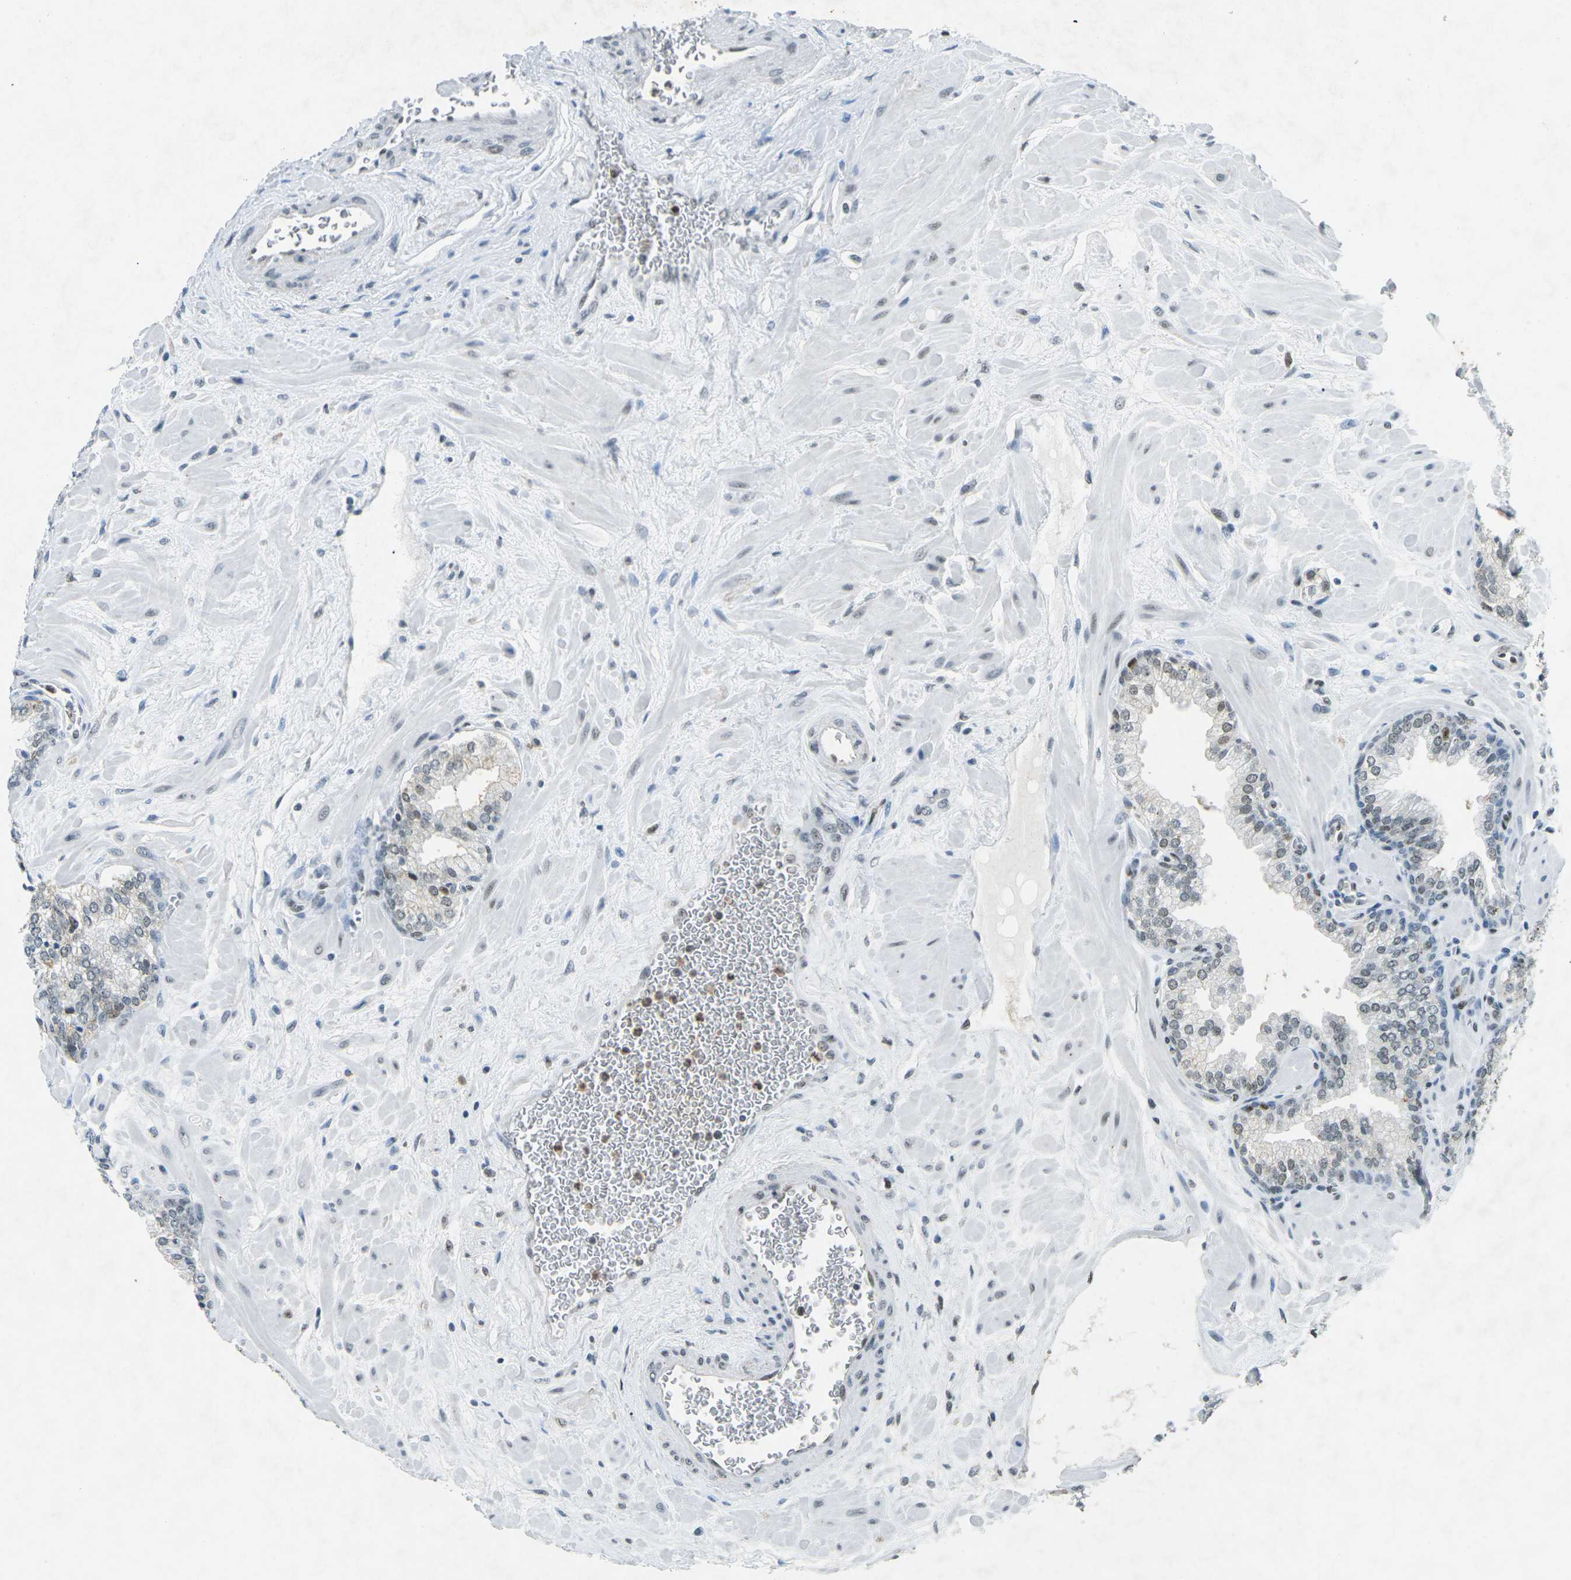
{"staining": {"intensity": "strong", "quantity": "<25%", "location": "nuclear"}, "tissue": "prostate", "cell_type": "Glandular cells", "image_type": "normal", "snomed": [{"axis": "morphology", "description": "Normal tissue, NOS"}, {"axis": "morphology", "description": "Urothelial carcinoma, Low grade"}, {"axis": "topography", "description": "Urinary bladder"}, {"axis": "topography", "description": "Prostate"}], "caption": "Immunohistochemical staining of unremarkable human prostate shows medium levels of strong nuclear expression in approximately <25% of glandular cells.", "gene": "RB1", "patient": {"sex": "male", "age": 60}}